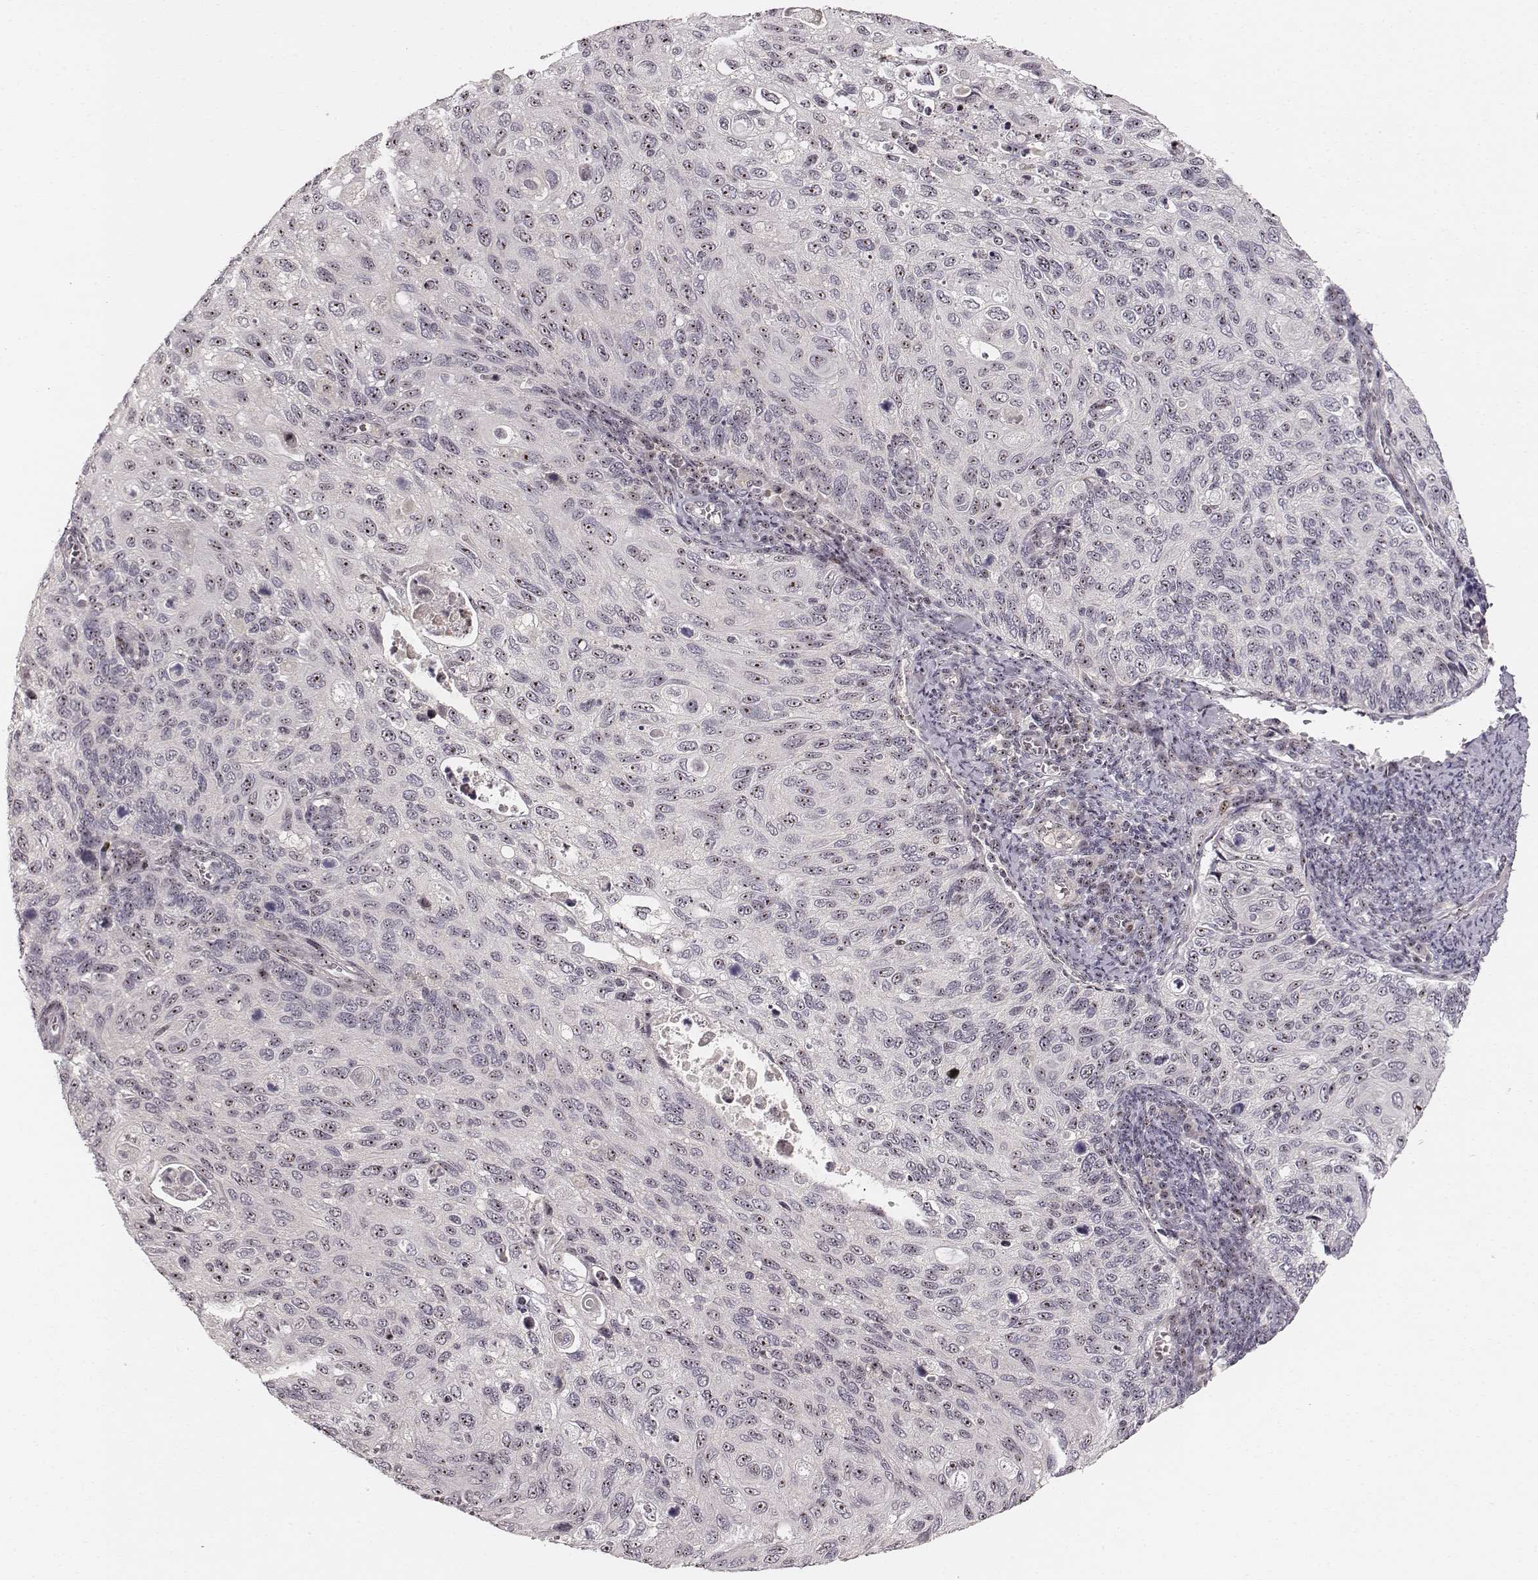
{"staining": {"intensity": "moderate", "quantity": ">75%", "location": "nuclear"}, "tissue": "cervical cancer", "cell_type": "Tumor cells", "image_type": "cancer", "snomed": [{"axis": "morphology", "description": "Squamous cell carcinoma, NOS"}, {"axis": "topography", "description": "Cervix"}], "caption": "The histopathology image displays staining of squamous cell carcinoma (cervical), revealing moderate nuclear protein staining (brown color) within tumor cells.", "gene": "NOP56", "patient": {"sex": "female", "age": 70}}